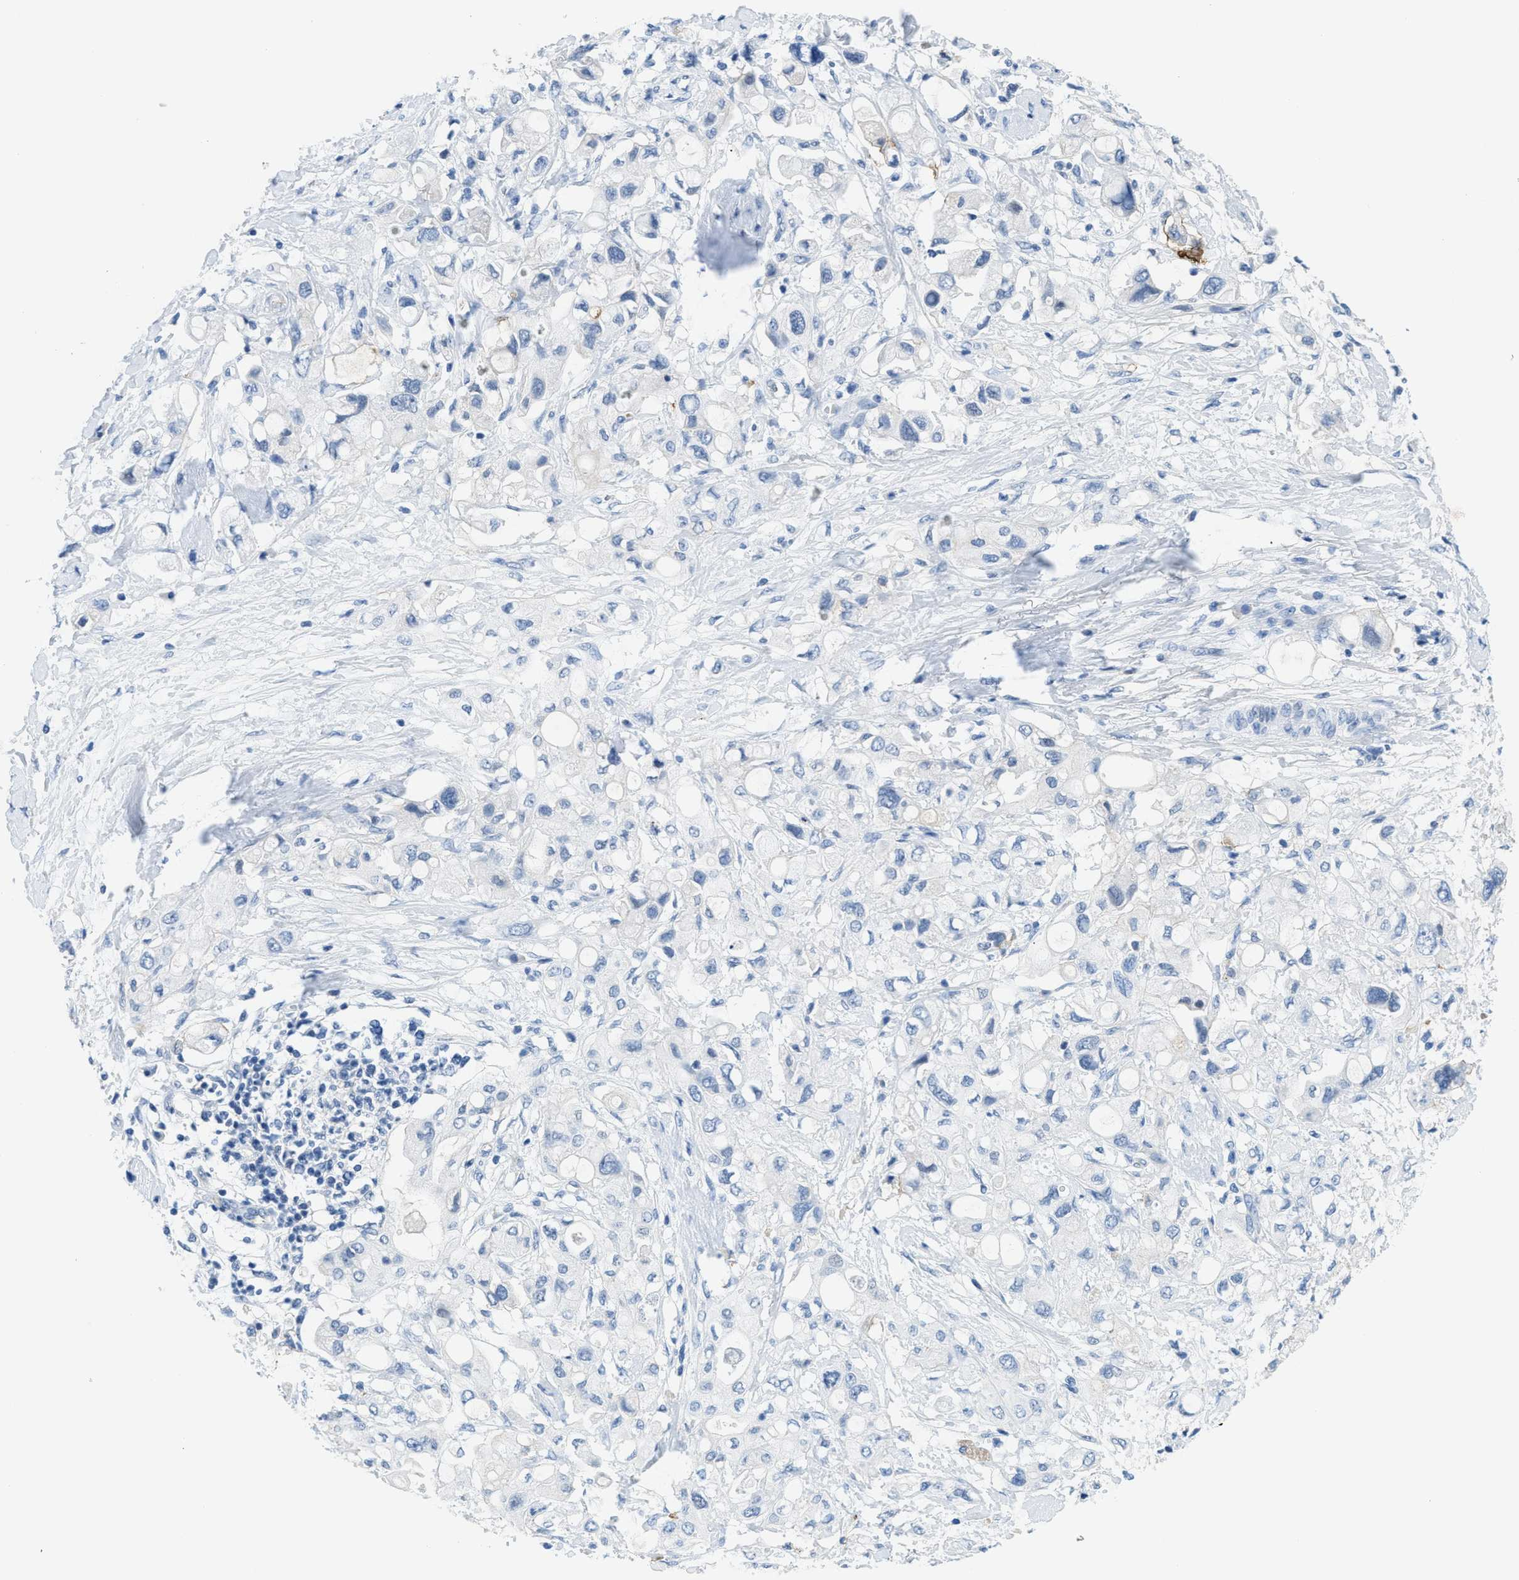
{"staining": {"intensity": "negative", "quantity": "none", "location": "none"}, "tissue": "pancreatic cancer", "cell_type": "Tumor cells", "image_type": "cancer", "snomed": [{"axis": "morphology", "description": "Adenocarcinoma, NOS"}, {"axis": "topography", "description": "Pancreas"}], "caption": "Immunohistochemical staining of pancreatic cancer exhibits no significant positivity in tumor cells.", "gene": "MBL2", "patient": {"sex": "female", "age": 56}}